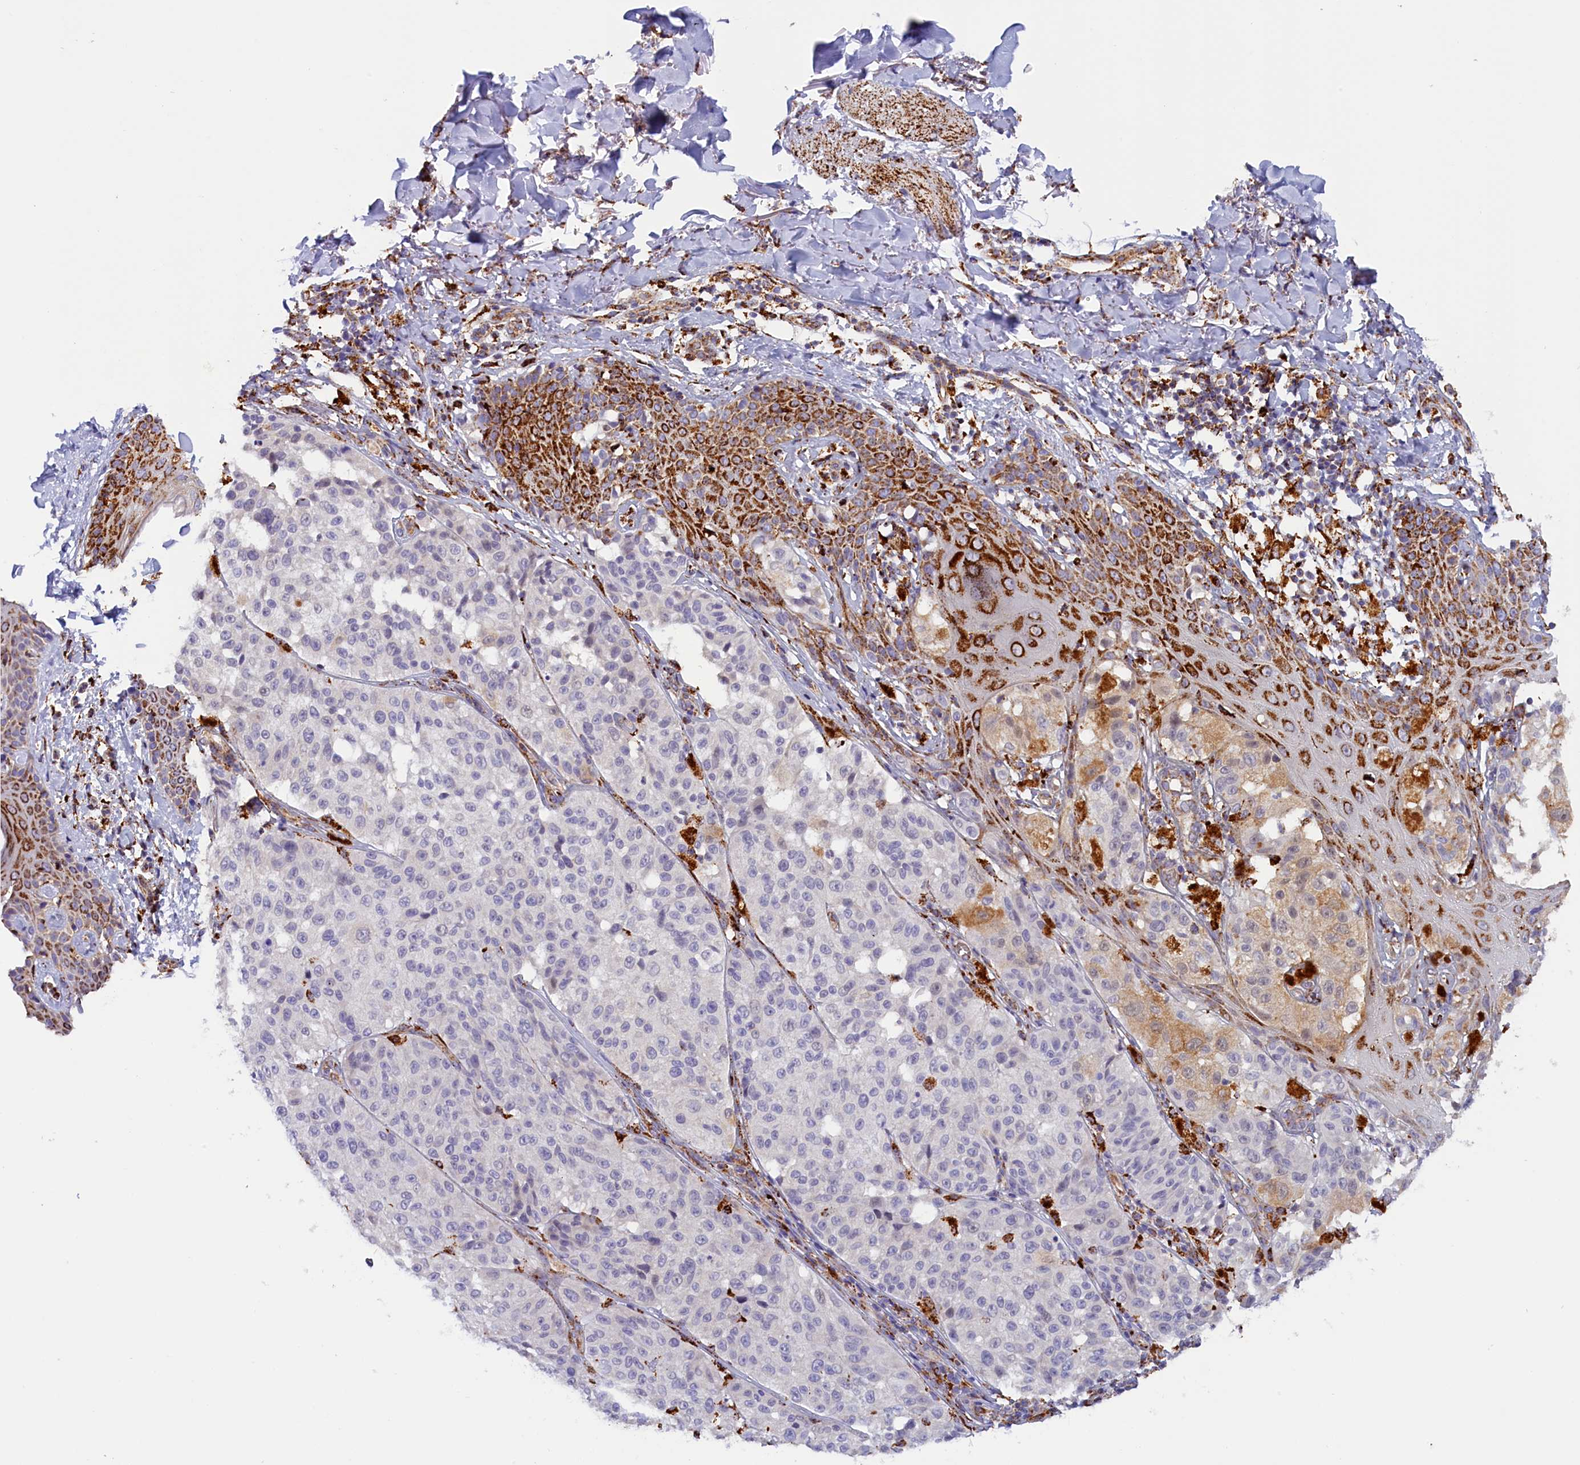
{"staining": {"intensity": "negative", "quantity": "none", "location": "none"}, "tissue": "melanoma", "cell_type": "Tumor cells", "image_type": "cancer", "snomed": [{"axis": "morphology", "description": "Malignant melanoma, NOS"}, {"axis": "topography", "description": "Skin"}], "caption": "Immunohistochemistry (IHC) of human melanoma displays no positivity in tumor cells.", "gene": "AKTIP", "patient": {"sex": "female", "age": 46}}